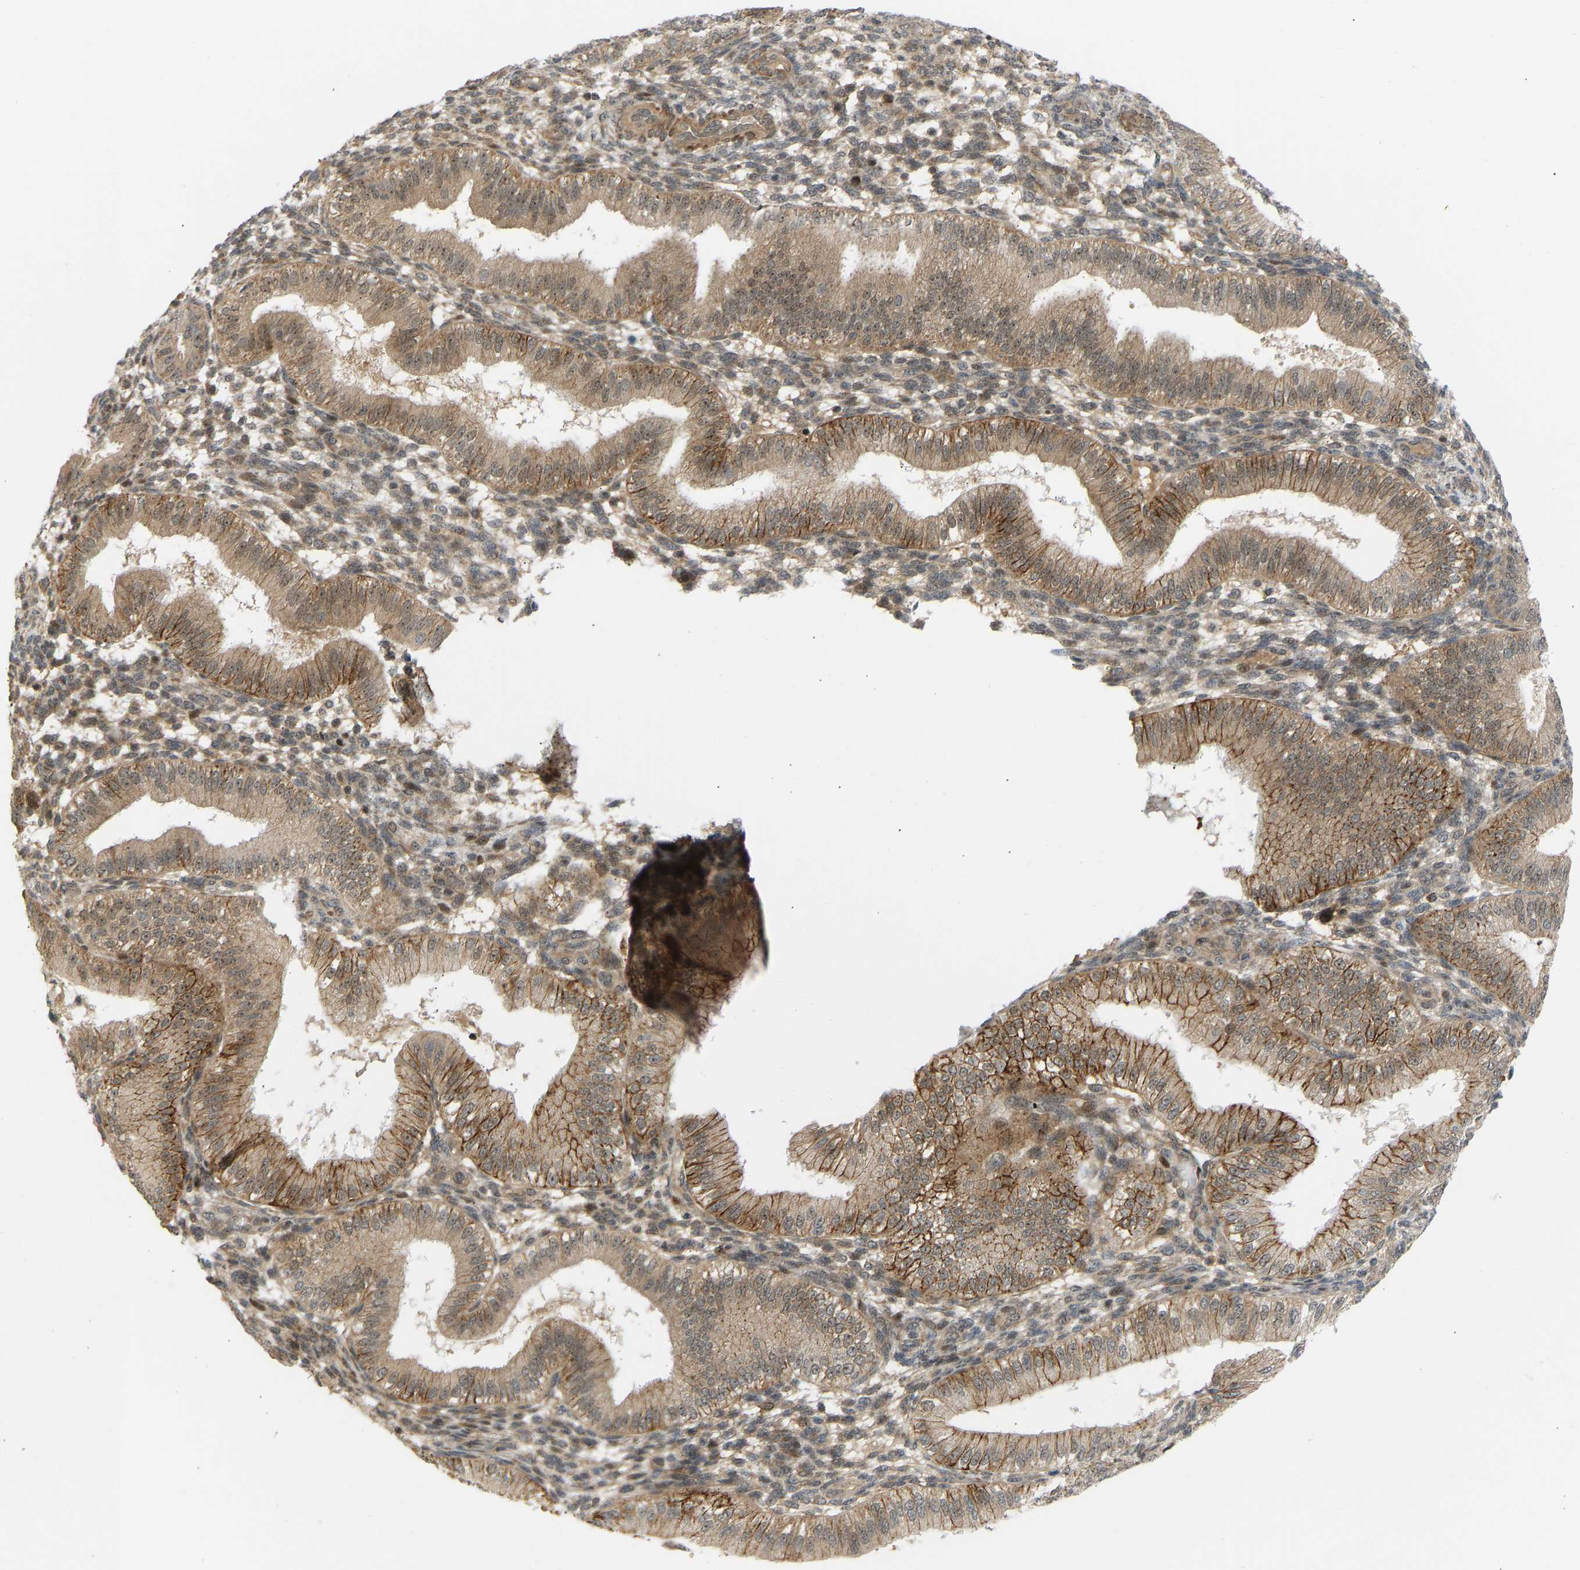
{"staining": {"intensity": "moderate", "quantity": "<25%", "location": "cytoplasmic/membranous"}, "tissue": "endometrium", "cell_type": "Cells in endometrial stroma", "image_type": "normal", "snomed": [{"axis": "morphology", "description": "Normal tissue, NOS"}, {"axis": "topography", "description": "Endometrium"}], "caption": "DAB (3,3'-diaminobenzidine) immunohistochemical staining of benign human endometrium displays moderate cytoplasmic/membranous protein staining in approximately <25% of cells in endometrial stroma. (IHC, brightfield microscopy, high magnification).", "gene": "BAG1", "patient": {"sex": "female", "age": 39}}